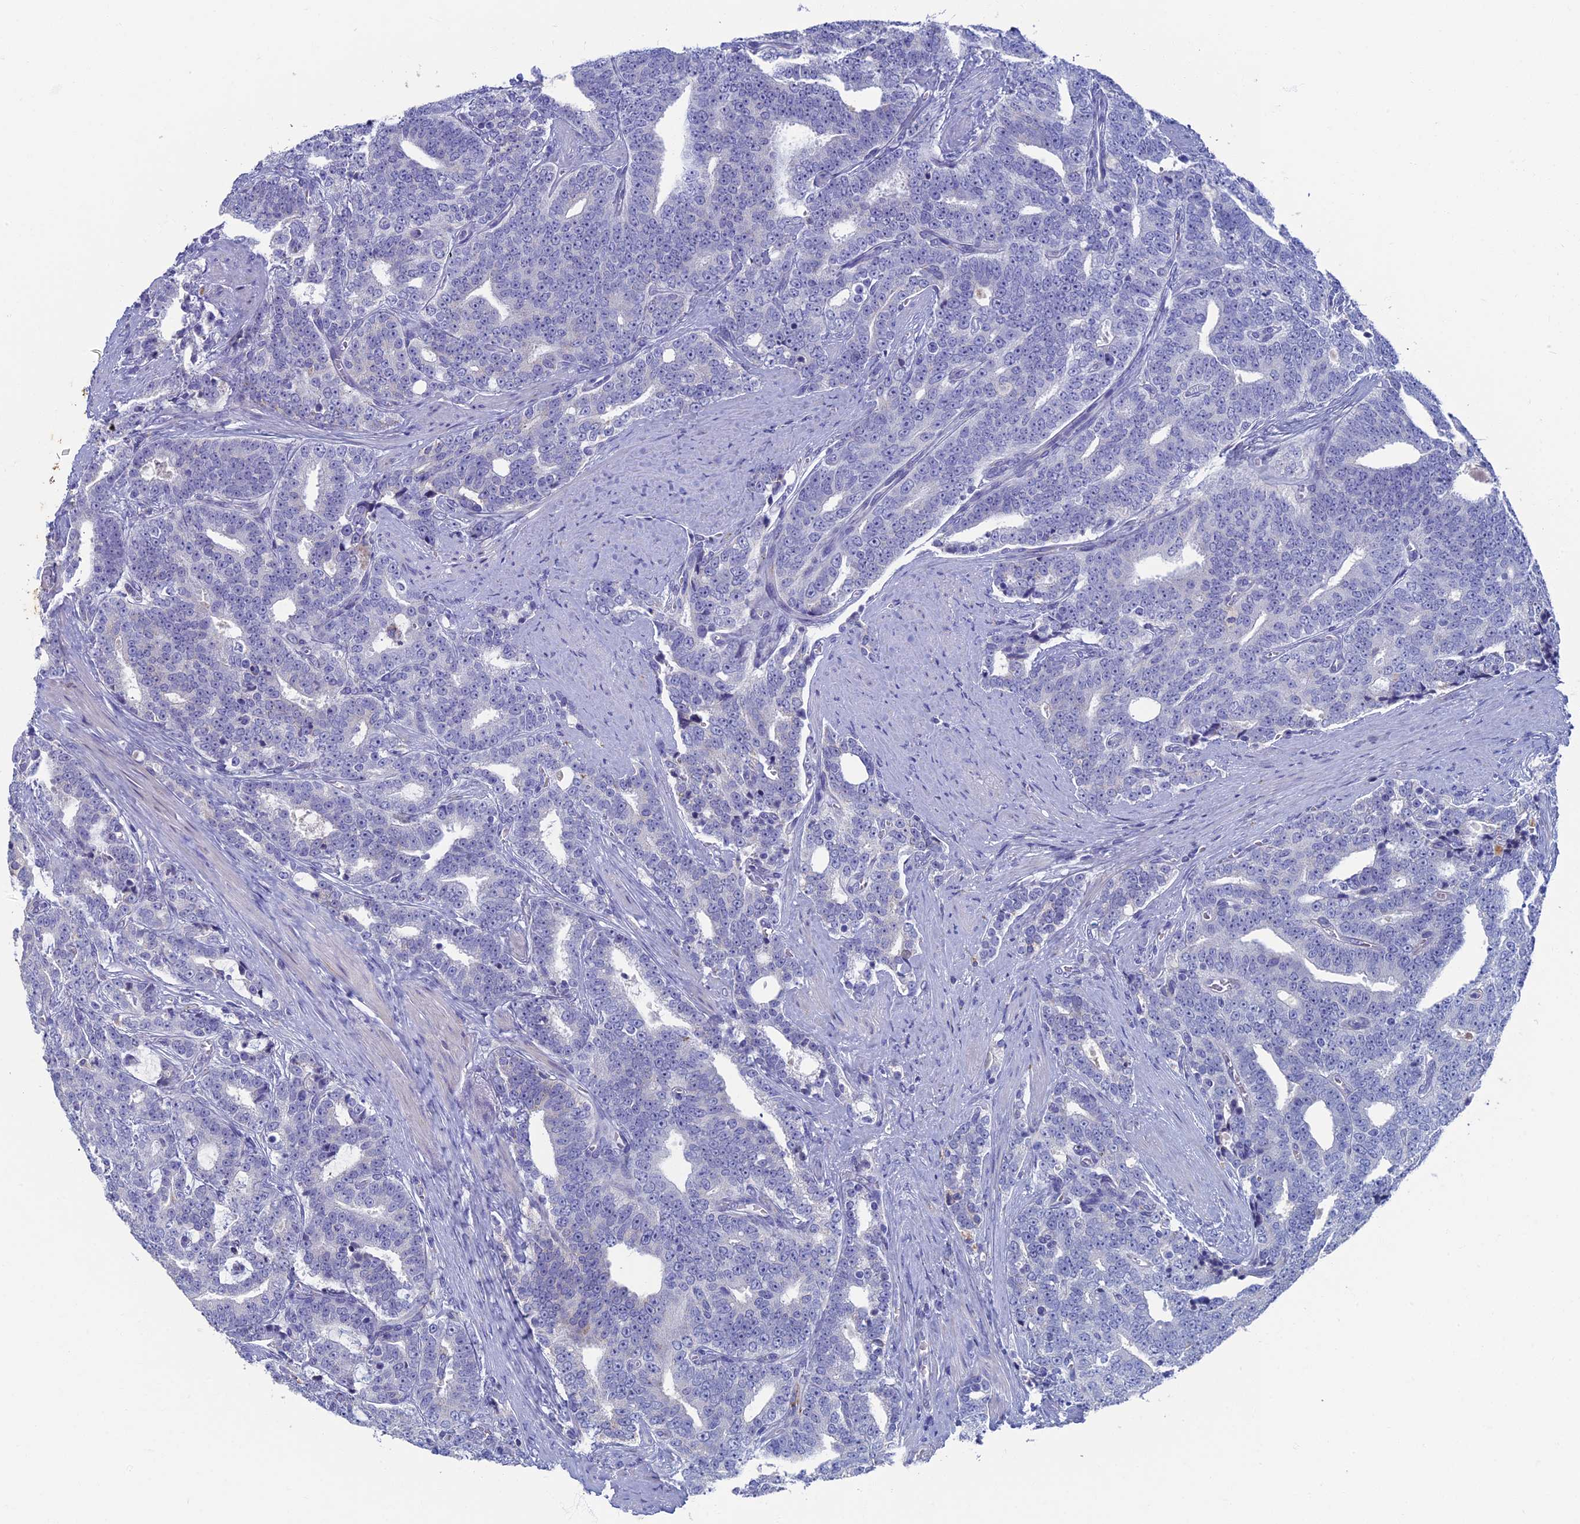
{"staining": {"intensity": "negative", "quantity": "none", "location": "none"}, "tissue": "prostate cancer", "cell_type": "Tumor cells", "image_type": "cancer", "snomed": [{"axis": "morphology", "description": "Adenocarcinoma, High grade"}, {"axis": "topography", "description": "Prostate and seminal vesicle, NOS"}], "caption": "A high-resolution micrograph shows immunohistochemistry (IHC) staining of high-grade adenocarcinoma (prostate), which displays no significant staining in tumor cells.", "gene": "OAT", "patient": {"sex": "male", "age": 67}}